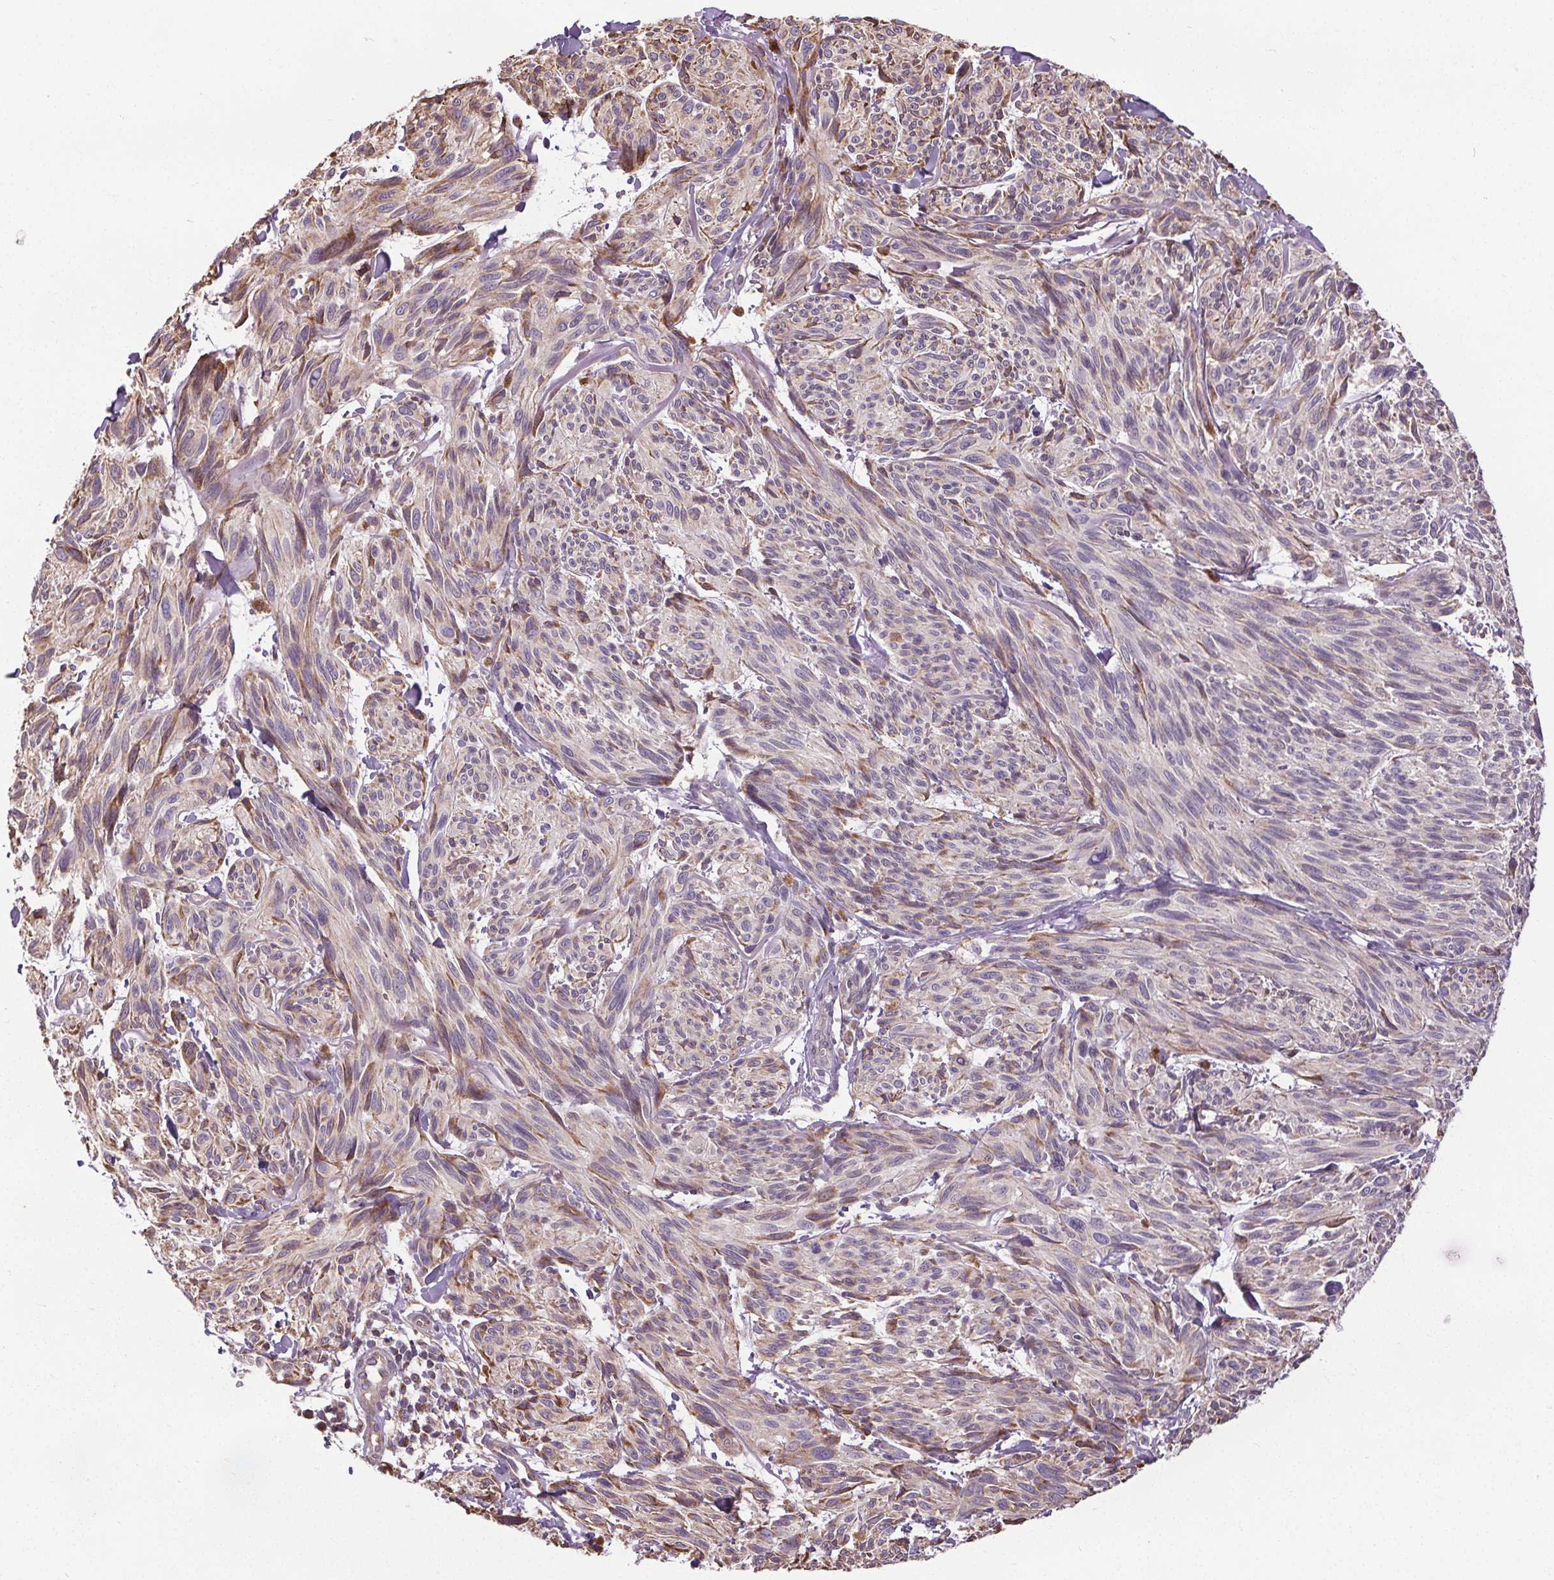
{"staining": {"intensity": "weak", "quantity": "25%-75%", "location": "cytoplasmic/membranous"}, "tissue": "melanoma", "cell_type": "Tumor cells", "image_type": "cancer", "snomed": [{"axis": "morphology", "description": "Malignant melanoma, NOS"}, {"axis": "topography", "description": "Skin"}], "caption": "Immunohistochemical staining of human melanoma reveals low levels of weak cytoplasmic/membranous expression in about 25%-75% of tumor cells. The staining is performed using DAB (3,3'-diaminobenzidine) brown chromogen to label protein expression. The nuclei are counter-stained blue using hematoxylin.", "gene": "ZNF548", "patient": {"sex": "male", "age": 79}}